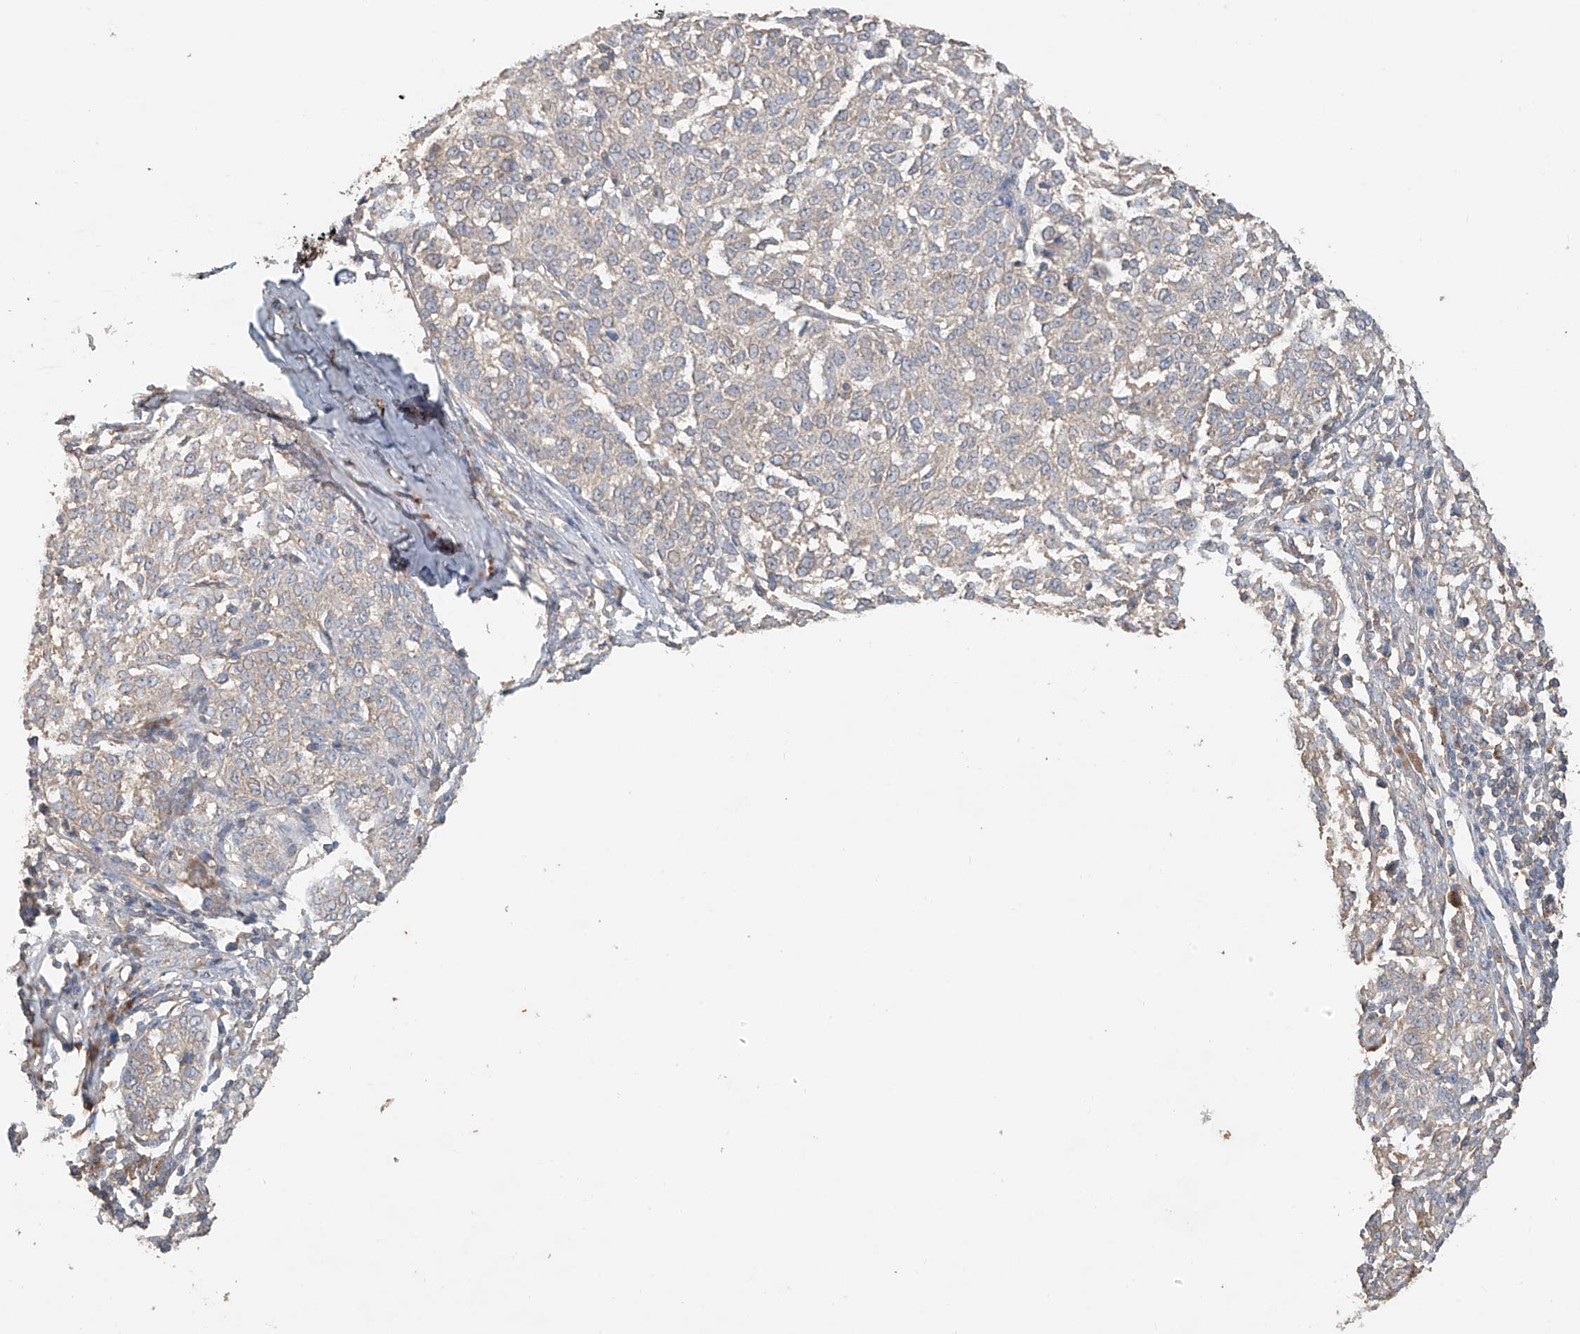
{"staining": {"intensity": "negative", "quantity": "none", "location": "none"}, "tissue": "melanoma", "cell_type": "Tumor cells", "image_type": "cancer", "snomed": [{"axis": "morphology", "description": "Malignant melanoma, NOS"}, {"axis": "topography", "description": "Skin"}], "caption": "Immunohistochemical staining of human melanoma shows no significant positivity in tumor cells.", "gene": "GNB1L", "patient": {"sex": "female", "age": 72}}